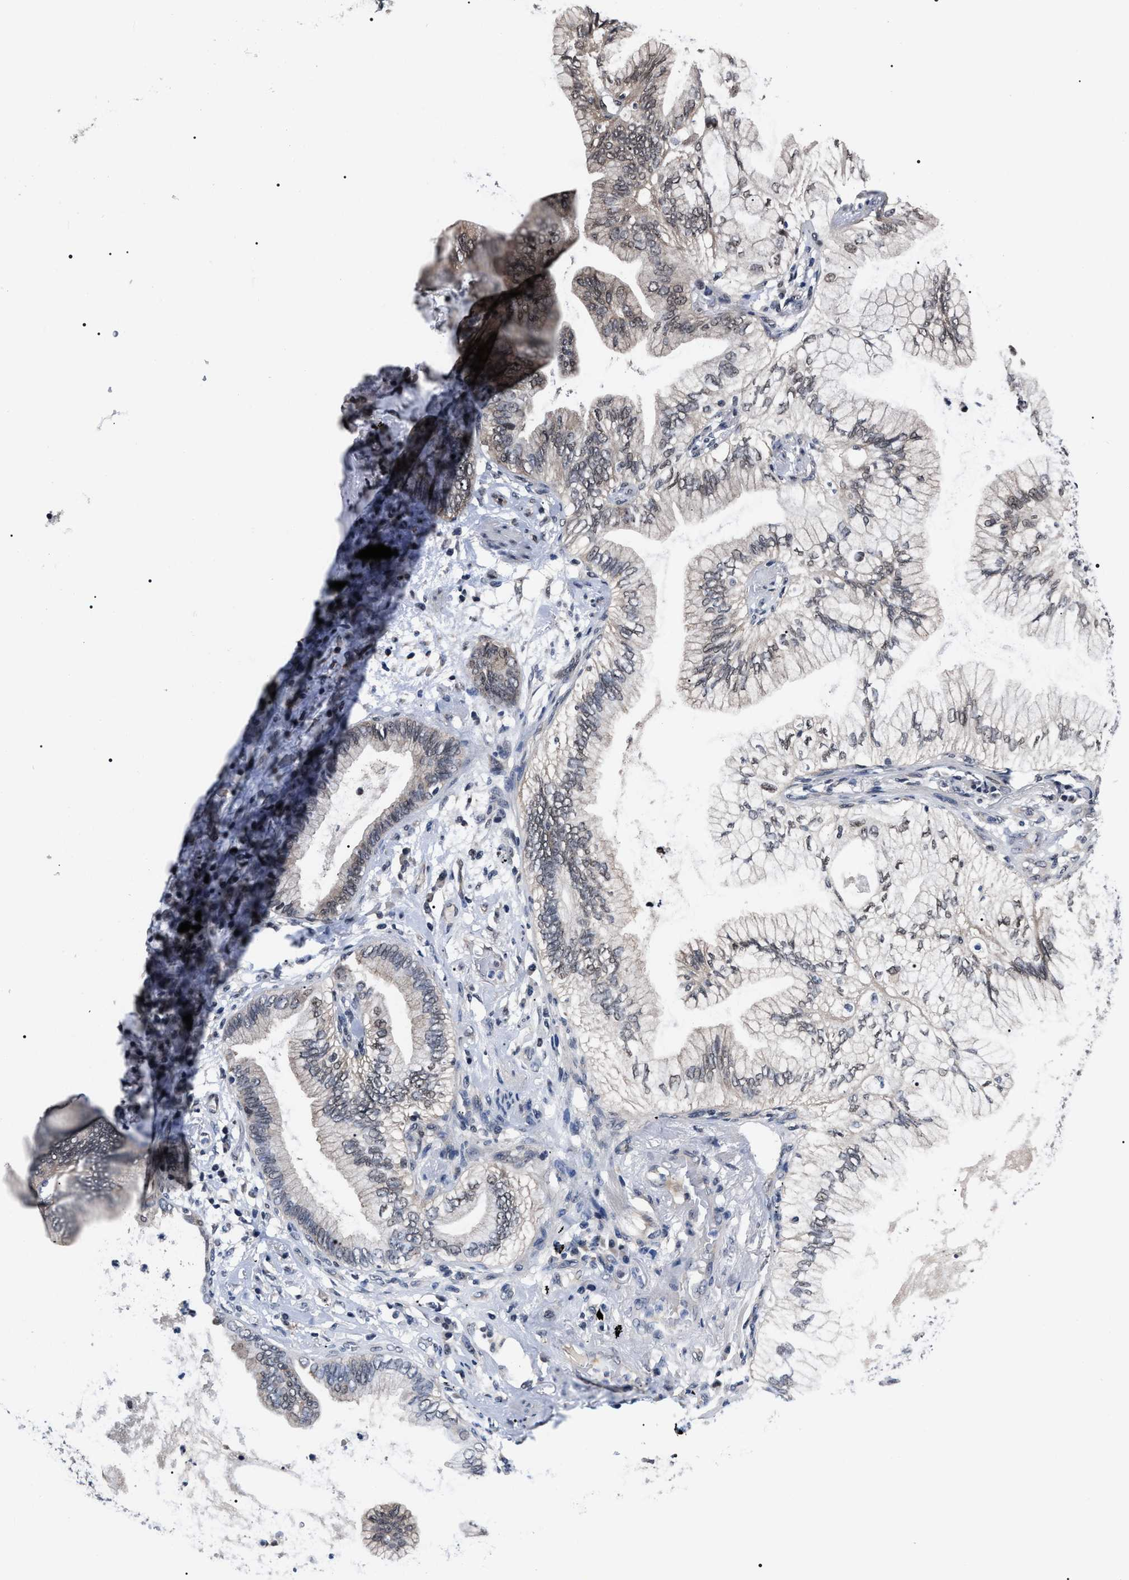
{"staining": {"intensity": "weak", "quantity": "<25%", "location": "nuclear"}, "tissue": "lung cancer", "cell_type": "Tumor cells", "image_type": "cancer", "snomed": [{"axis": "morphology", "description": "Normal tissue, NOS"}, {"axis": "morphology", "description": "Adenocarcinoma, NOS"}, {"axis": "topography", "description": "Bronchus"}, {"axis": "topography", "description": "Lung"}], "caption": "A high-resolution histopathology image shows immunohistochemistry (IHC) staining of lung cancer, which reveals no significant positivity in tumor cells.", "gene": "CSNK2A1", "patient": {"sex": "female", "age": 70}}